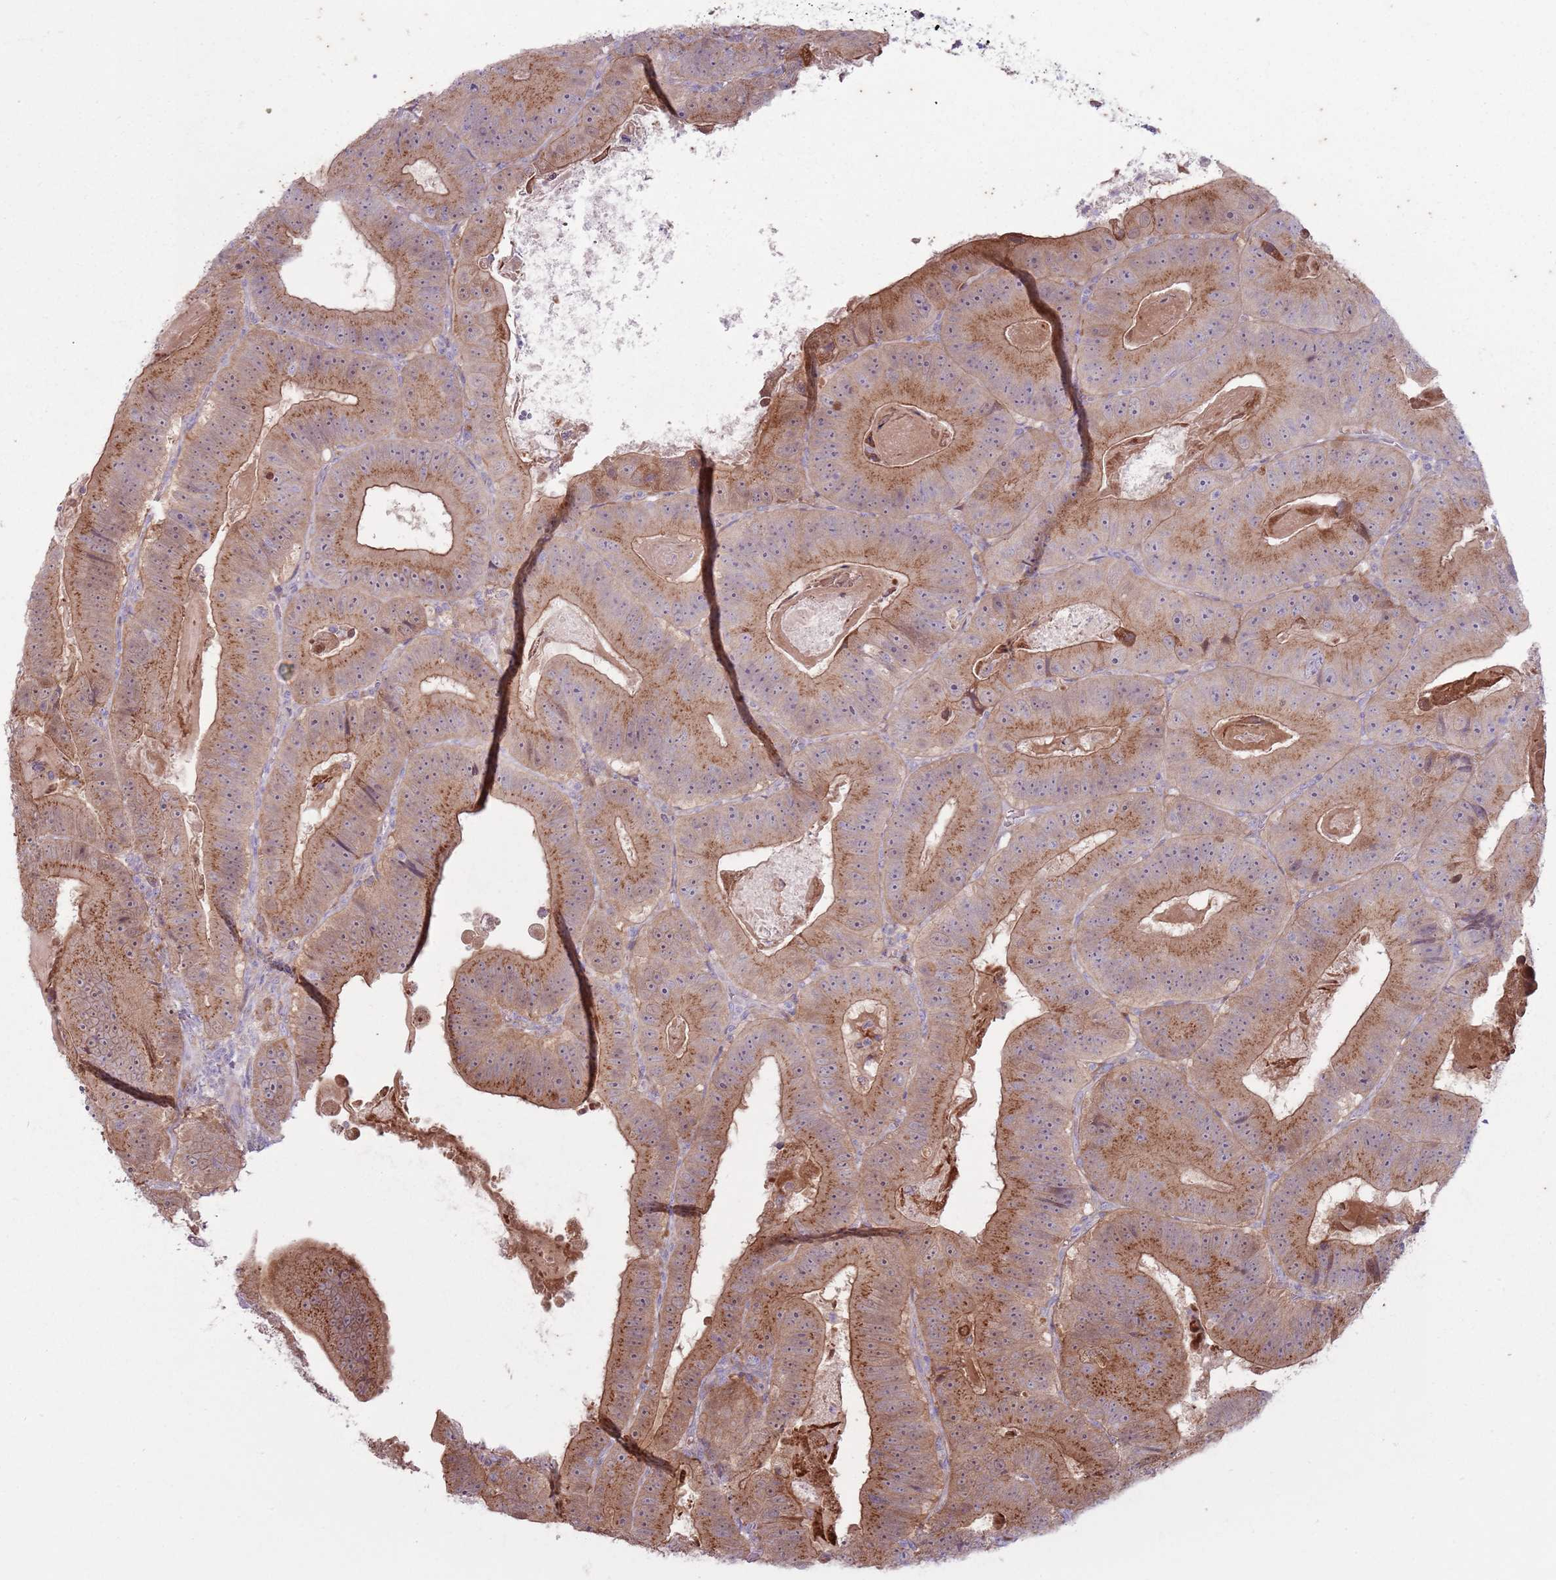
{"staining": {"intensity": "moderate", "quantity": ">75%", "location": "cytoplasmic/membranous"}, "tissue": "colorectal cancer", "cell_type": "Tumor cells", "image_type": "cancer", "snomed": [{"axis": "morphology", "description": "Adenocarcinoma, NOS"}, {"axis": "topography", "description": "Colon"}], "caption": "An IHC image of tumor tissue is shown. Protein staining in brown highlights moderate cytoplasmic/membranous positivity in colorectal cancer (adenocarcinoma) within tumor cells. Ihc stains the protein of interest in brown and the nuclei are stained blue.", "gene": "CCDC150", "patient": {"sex": "female", "age": 86}}